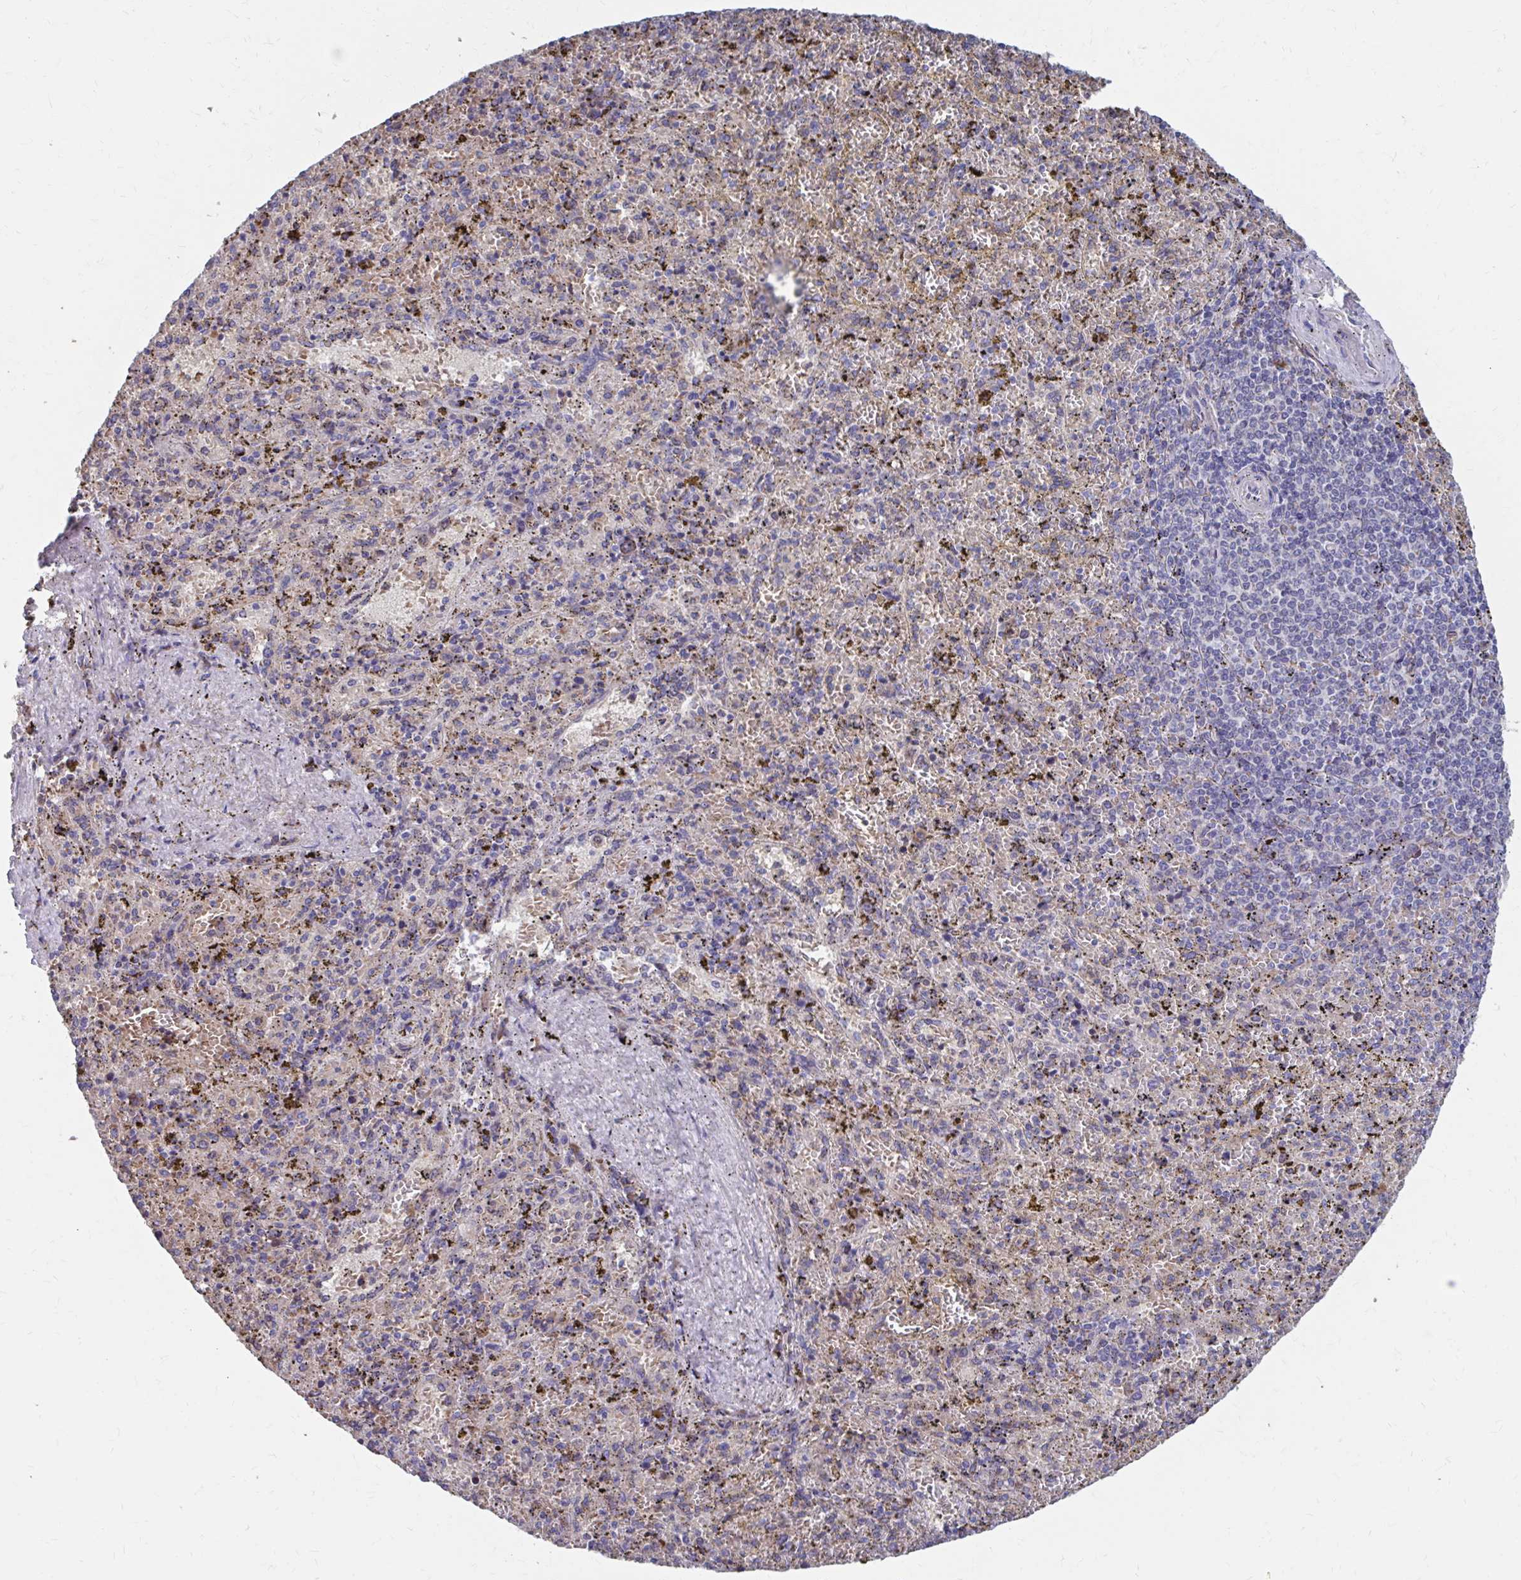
{"staining": {"intensity": "negative", "quantity": "none", "location": "none"}, "tissue": "spleen", "cell_type": "Cells in red pulp", "image_type": "normal", "snomed": [{"axis": "morphology", "description": "Normal tissue, NOS"}, {"axis": "topography", "description": "Spleen"}], "caption": "High magnification brightfield microscopy of normal spleen stained with DAB (3,3'-diaminobenzidine) (brown) and counterstained with hematoxylin (blue): cells in red pulp show no significant positivity. Nuclei are stained in blue.", "gene": "FKBP2", "patient": {"sex": "female", "age": 50}}